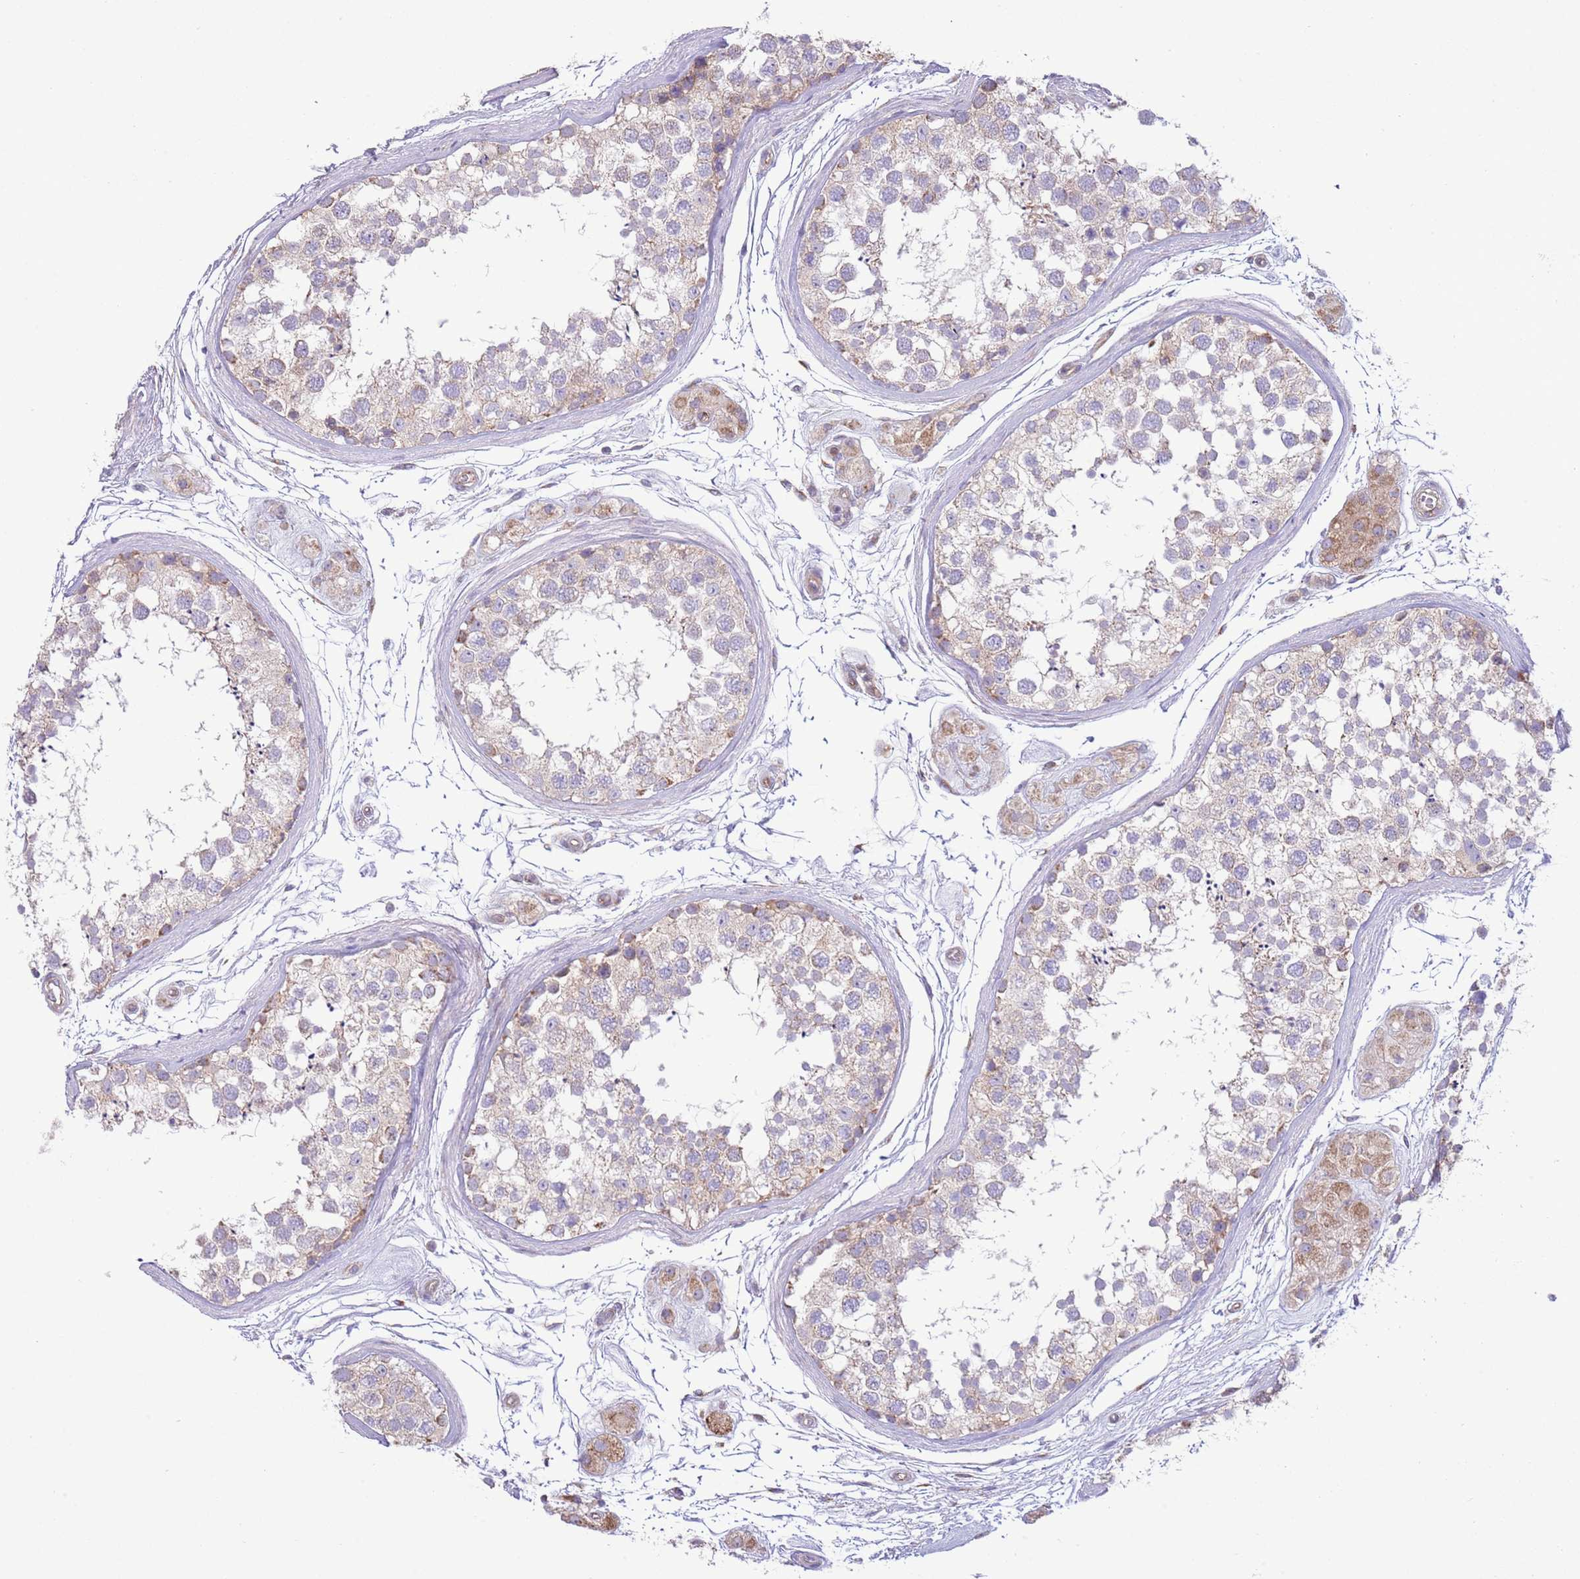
{"staining": {"intensity": "weak", "quantity": "25%-75%", "location": "cytoplasmic/membranous"}, "tissue": "testis", "cell_type": "Cells in seminiferous ducts", "image_type": "normal", "snomed": [{"axis": "morphology", "description": "Normal tissue, NOS"}, {"axis": "topography", "description": "Testis"}], "caption": "Testis stained for a protein (brown) exhibits weak cytoplasmic/membranous positive positivity in about 25%-75% of cells in seminiferous ducts.", "gene": "TOMM5", "patient": {"sex": "male", "age": 56}}